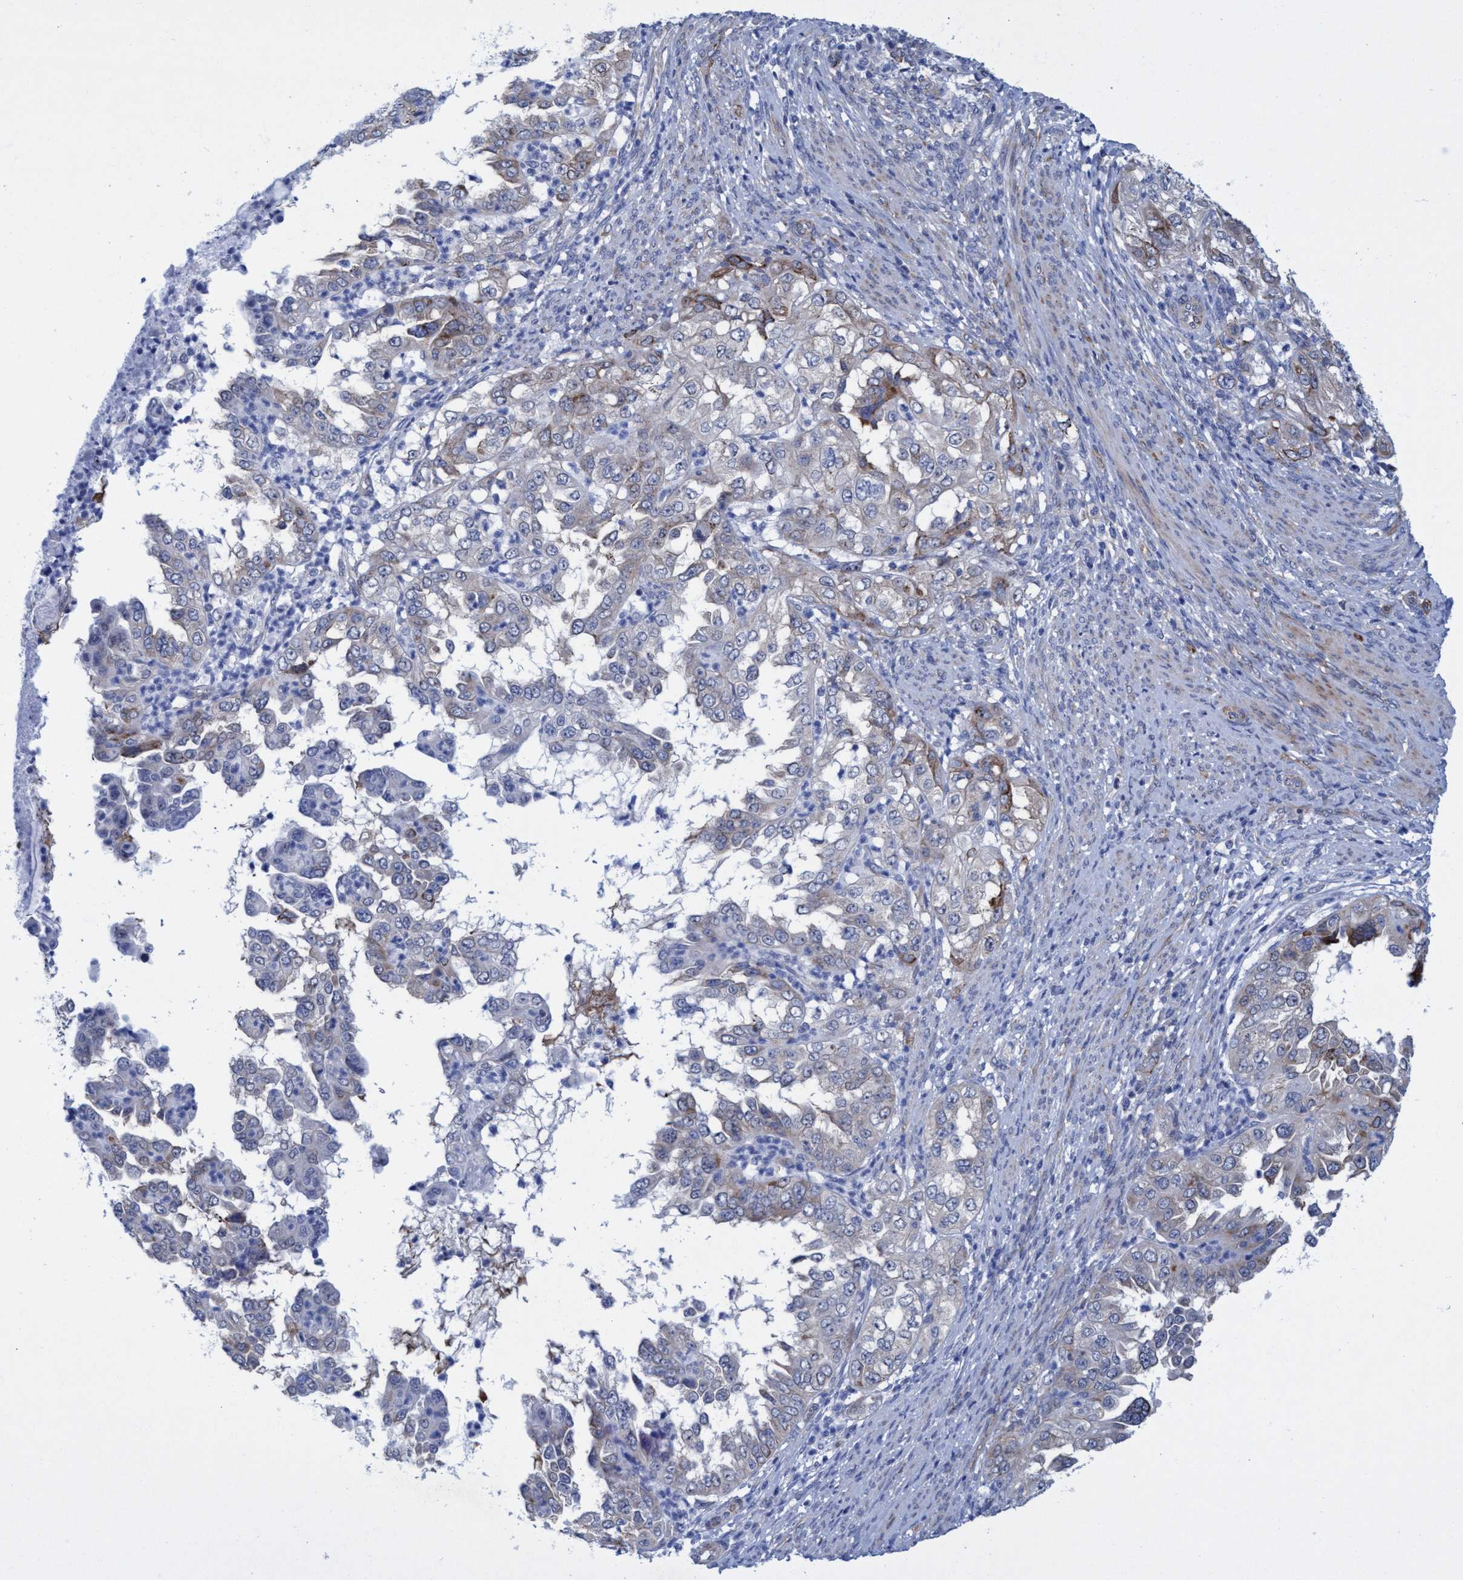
{"staining": {"intensity": "moderate", "quantity": "<25%", "location": "cytoplasmic/membranous"}, "tissue": "endometrial cancer", "cell_type": "Tumor cells", "image_type": "cancer", "snomed": [{"axis": "morphology", "description": "Adenocarcinoma, NOS"}, {"axis": "topography", "description": "Endometrium"}], "caption": "Protein staining by IHC displays moderate cytoplasmic/membranous positivity in approximately <25% of tumor cells in endometrial cancer. The protein is stained brown, and the nuclei are stained in blue (DAB (3,3'-diaminobenzidine) IHC with brightfield microscopy, high magnification).", "gene": "R3HCC1", "patient": {"sex": "female", "age": 85}}